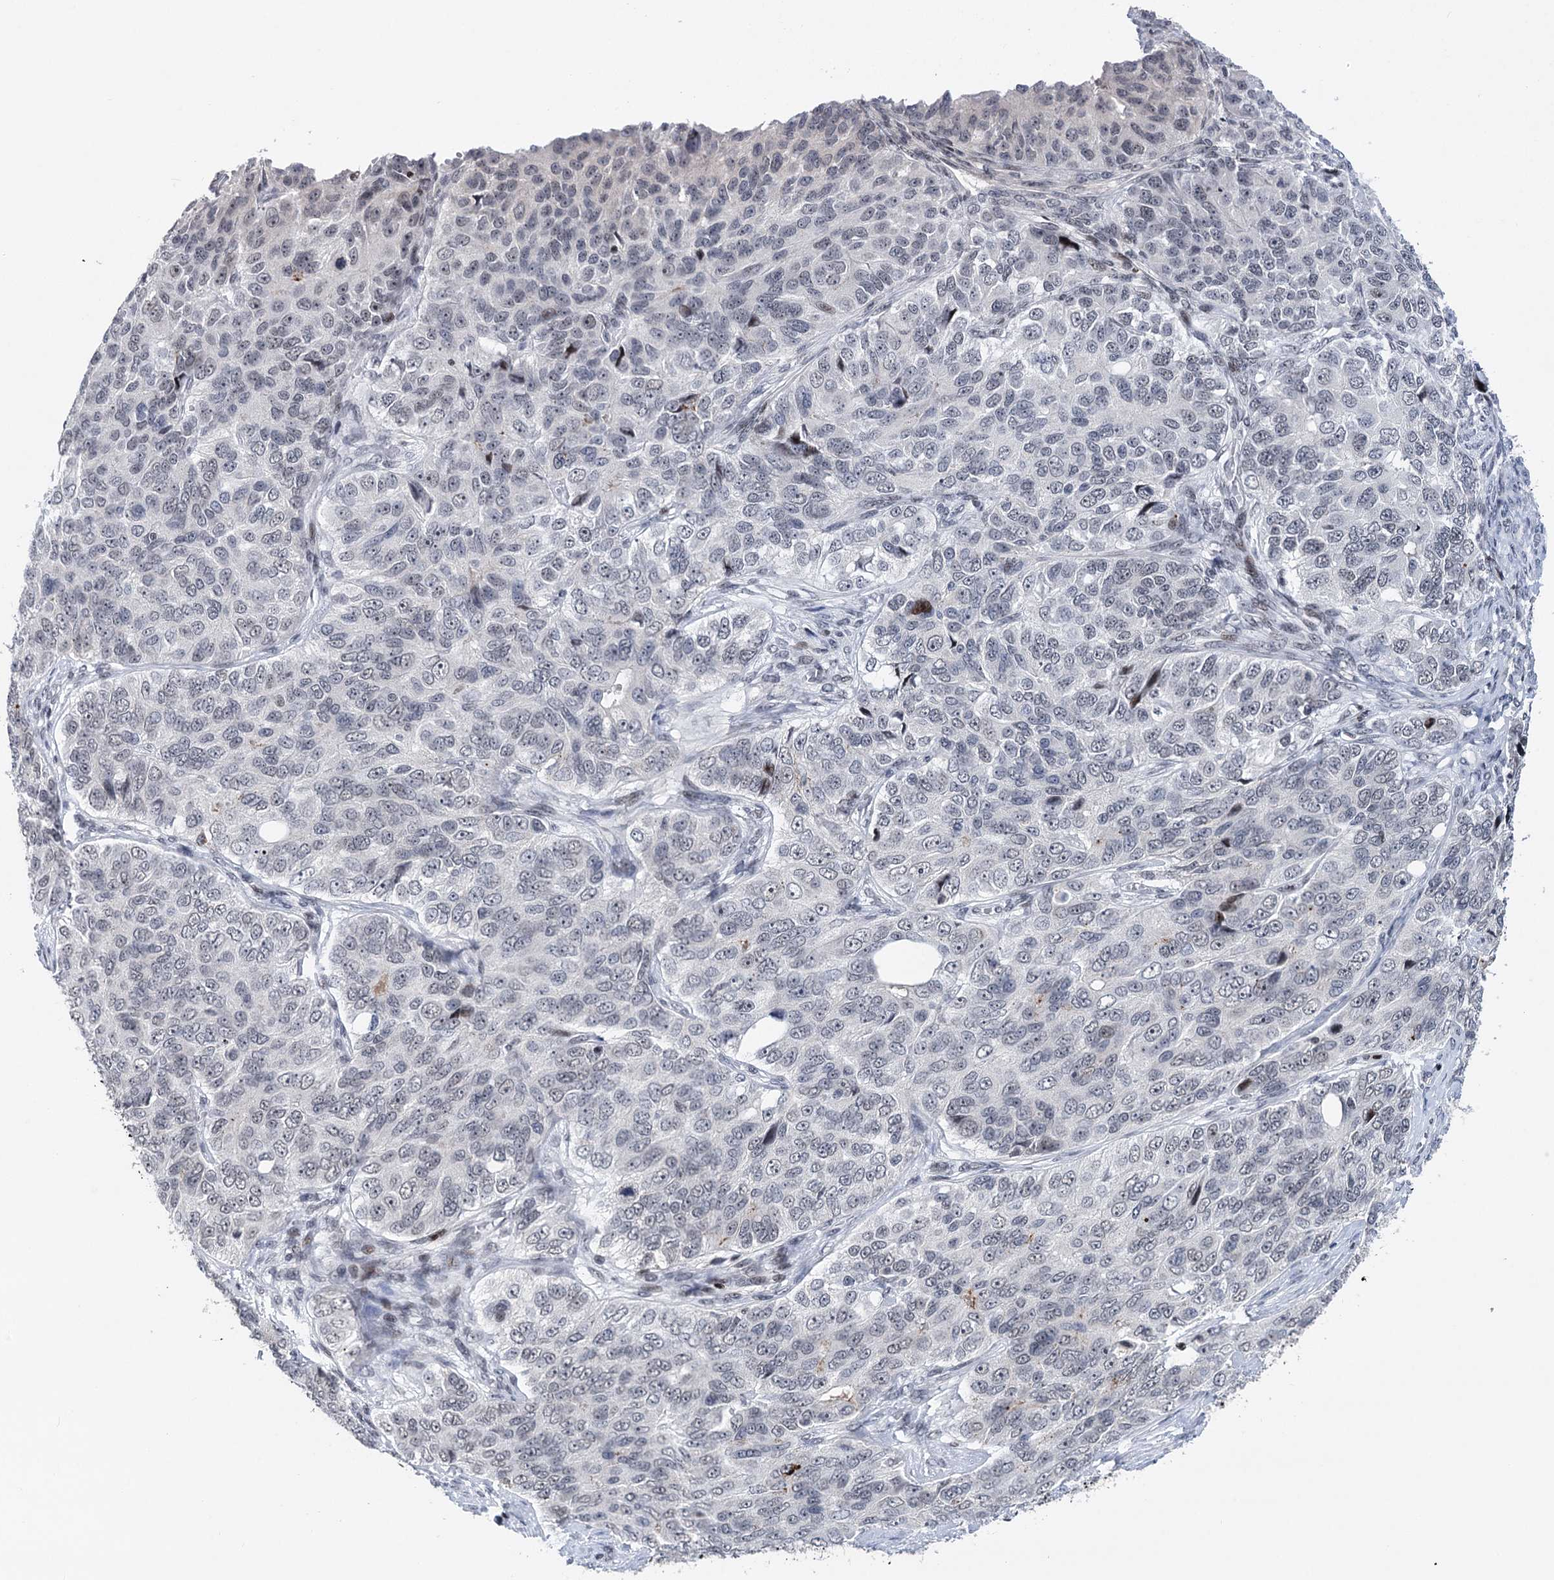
{"staining": {"intensity": "negative", "quantity": "none", "location": "none"}, "tissue": "ovarian cancer", "cell_type": "Tumor cells", "image_type": "cancer", "snomed": [{"axis": "morphology", "description": "Carcinoma, endometroid"}, {"axis": "topography", "description": "Ovary"}], "caption": "Human ovarian cancer (endometroid carcinoma) stained for a protein using immunohistochemistry (IHC) shows no positivity in tumor cells.", "gene": "ZCCHC10", "patient": {"sex": "female", "age": 51}}